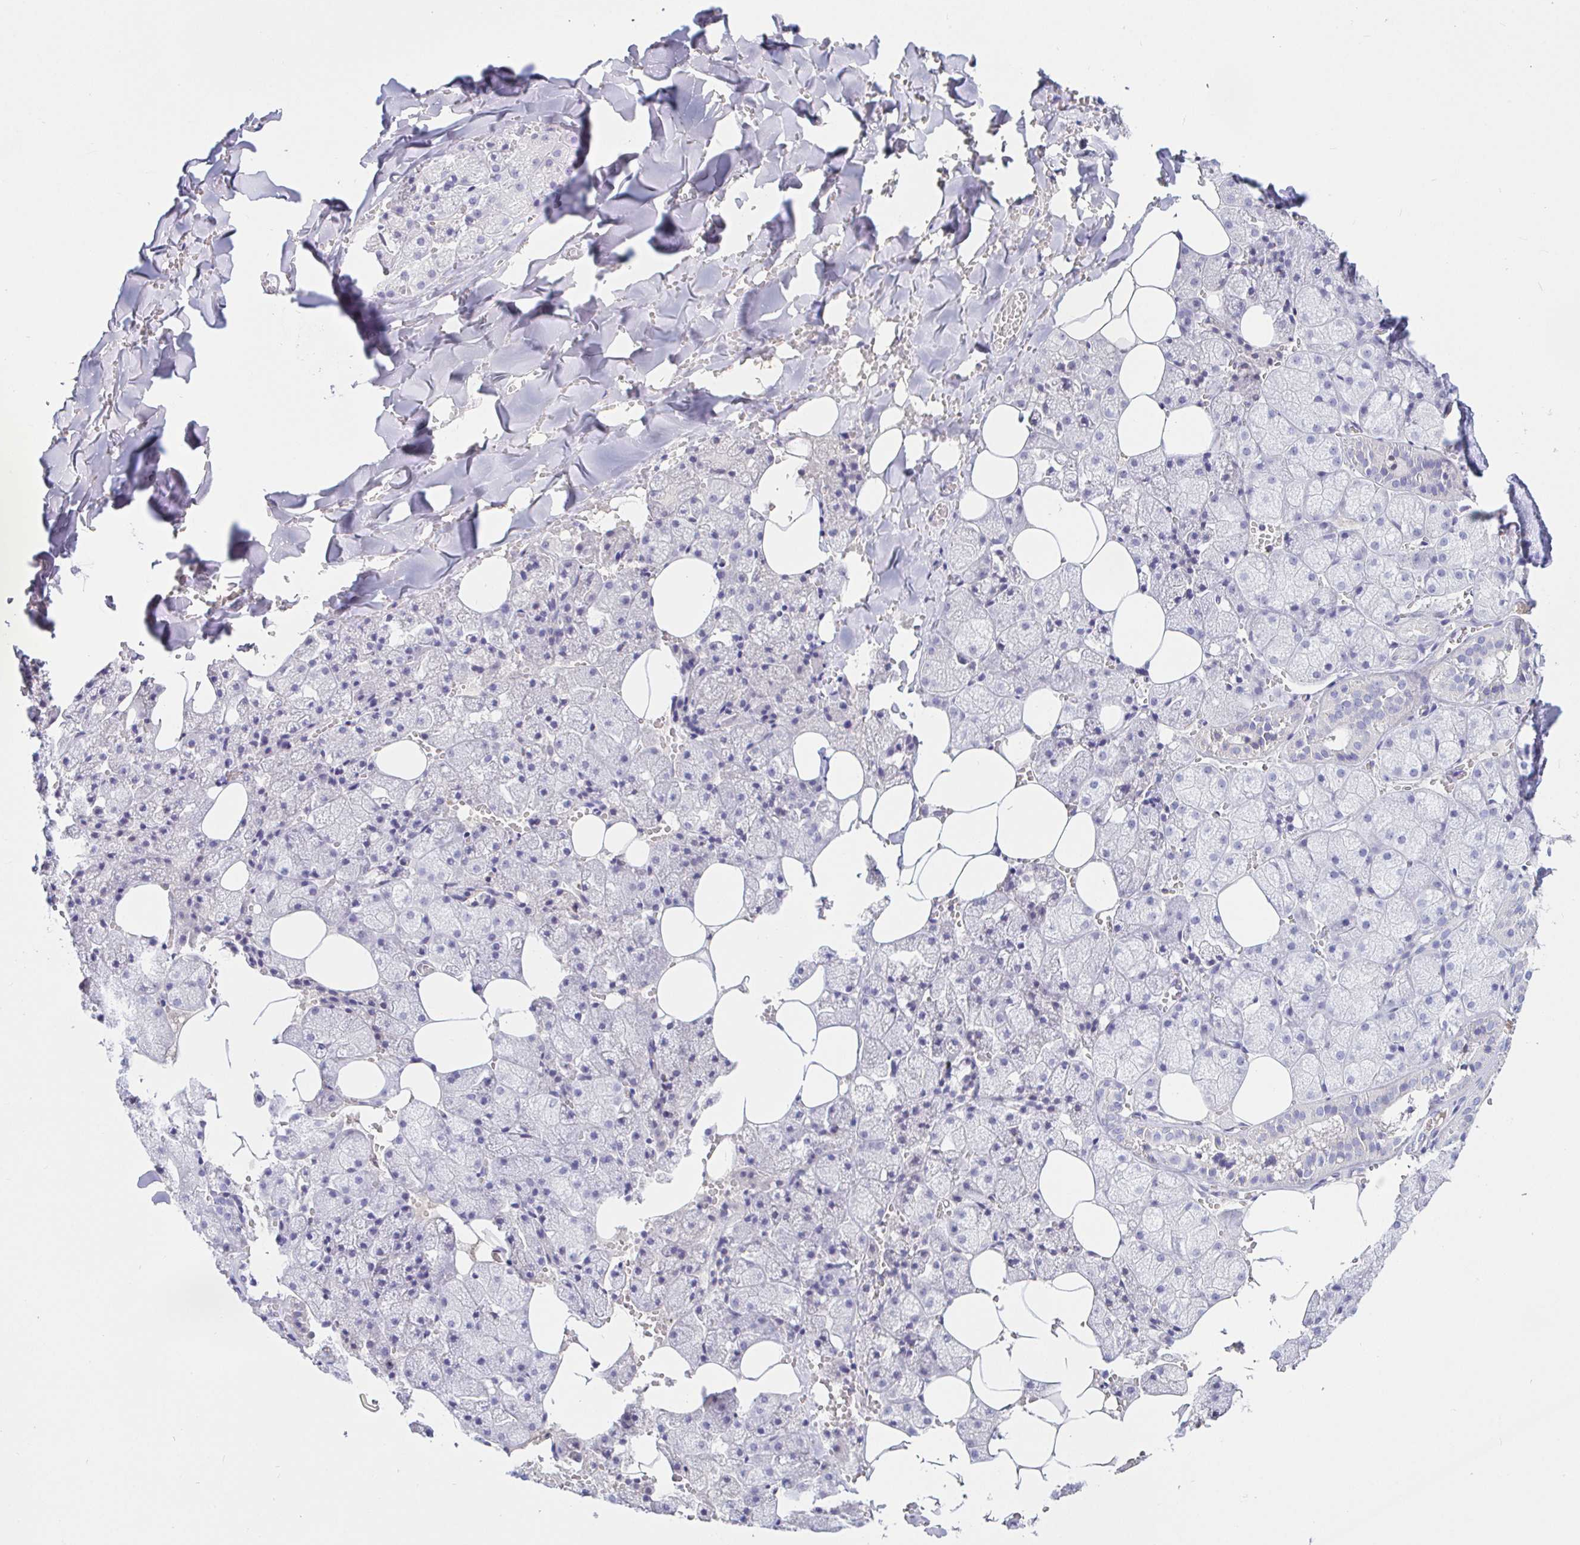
{"staining": {"intensity": "negative", "quantity": "none", "location": "none"}, "tissue": "salivary gland", "cell_type": "Glandular cells", "image_type": "normal", "snomed": [{"axis": "morphology", "description": "Normal tissue, NOS"}, {"axis": "topography", "description": "Salivary gland"}, {"axis": "topography", "description": "Peripheral nerve tissue"}], "caption": "A photomicrograph of salivary gland stained for a protein demonstrates no brown staining in glandular cells.", "gene": "SAA2", "patient": {"sex": "male", "age": 38}}